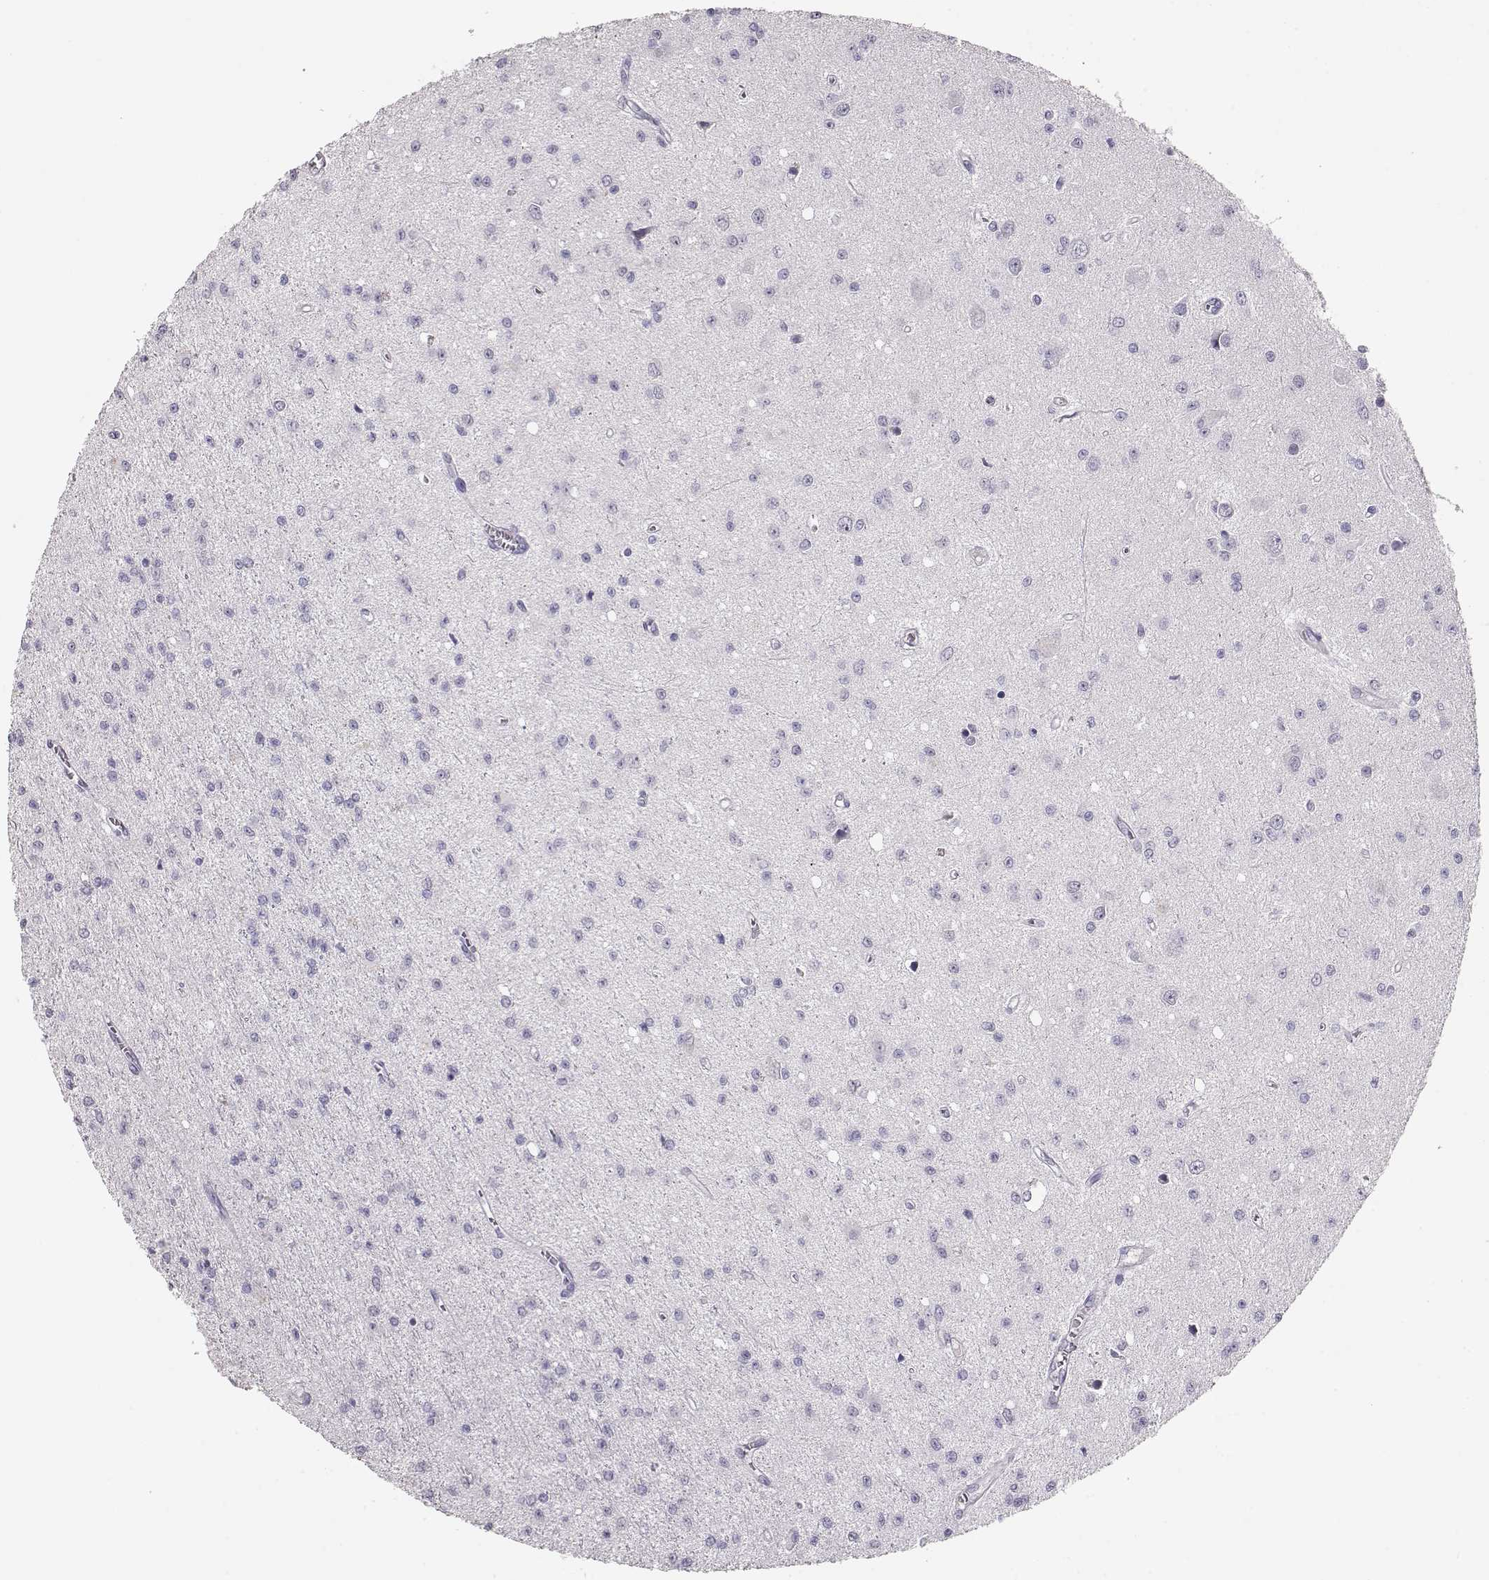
{"staining": {"intensity": "negative", "quantity": "none", "location": "none"}, "tissue": "glioma", "cell_type": "Tumor cells", "image_type": "cancer", "snomed": [{"axis": "morphology", "description": "Glioma, malignant, Low grade"}, {"axis": "topography", "description": "Brain"}], "caption": "Immunohistochemistry (IHC) of malignant low-grade glioma exhibits no staining in tumor cells.", "gene": "MAGEC1", "patient": {"sex": "female", "age": 45}}